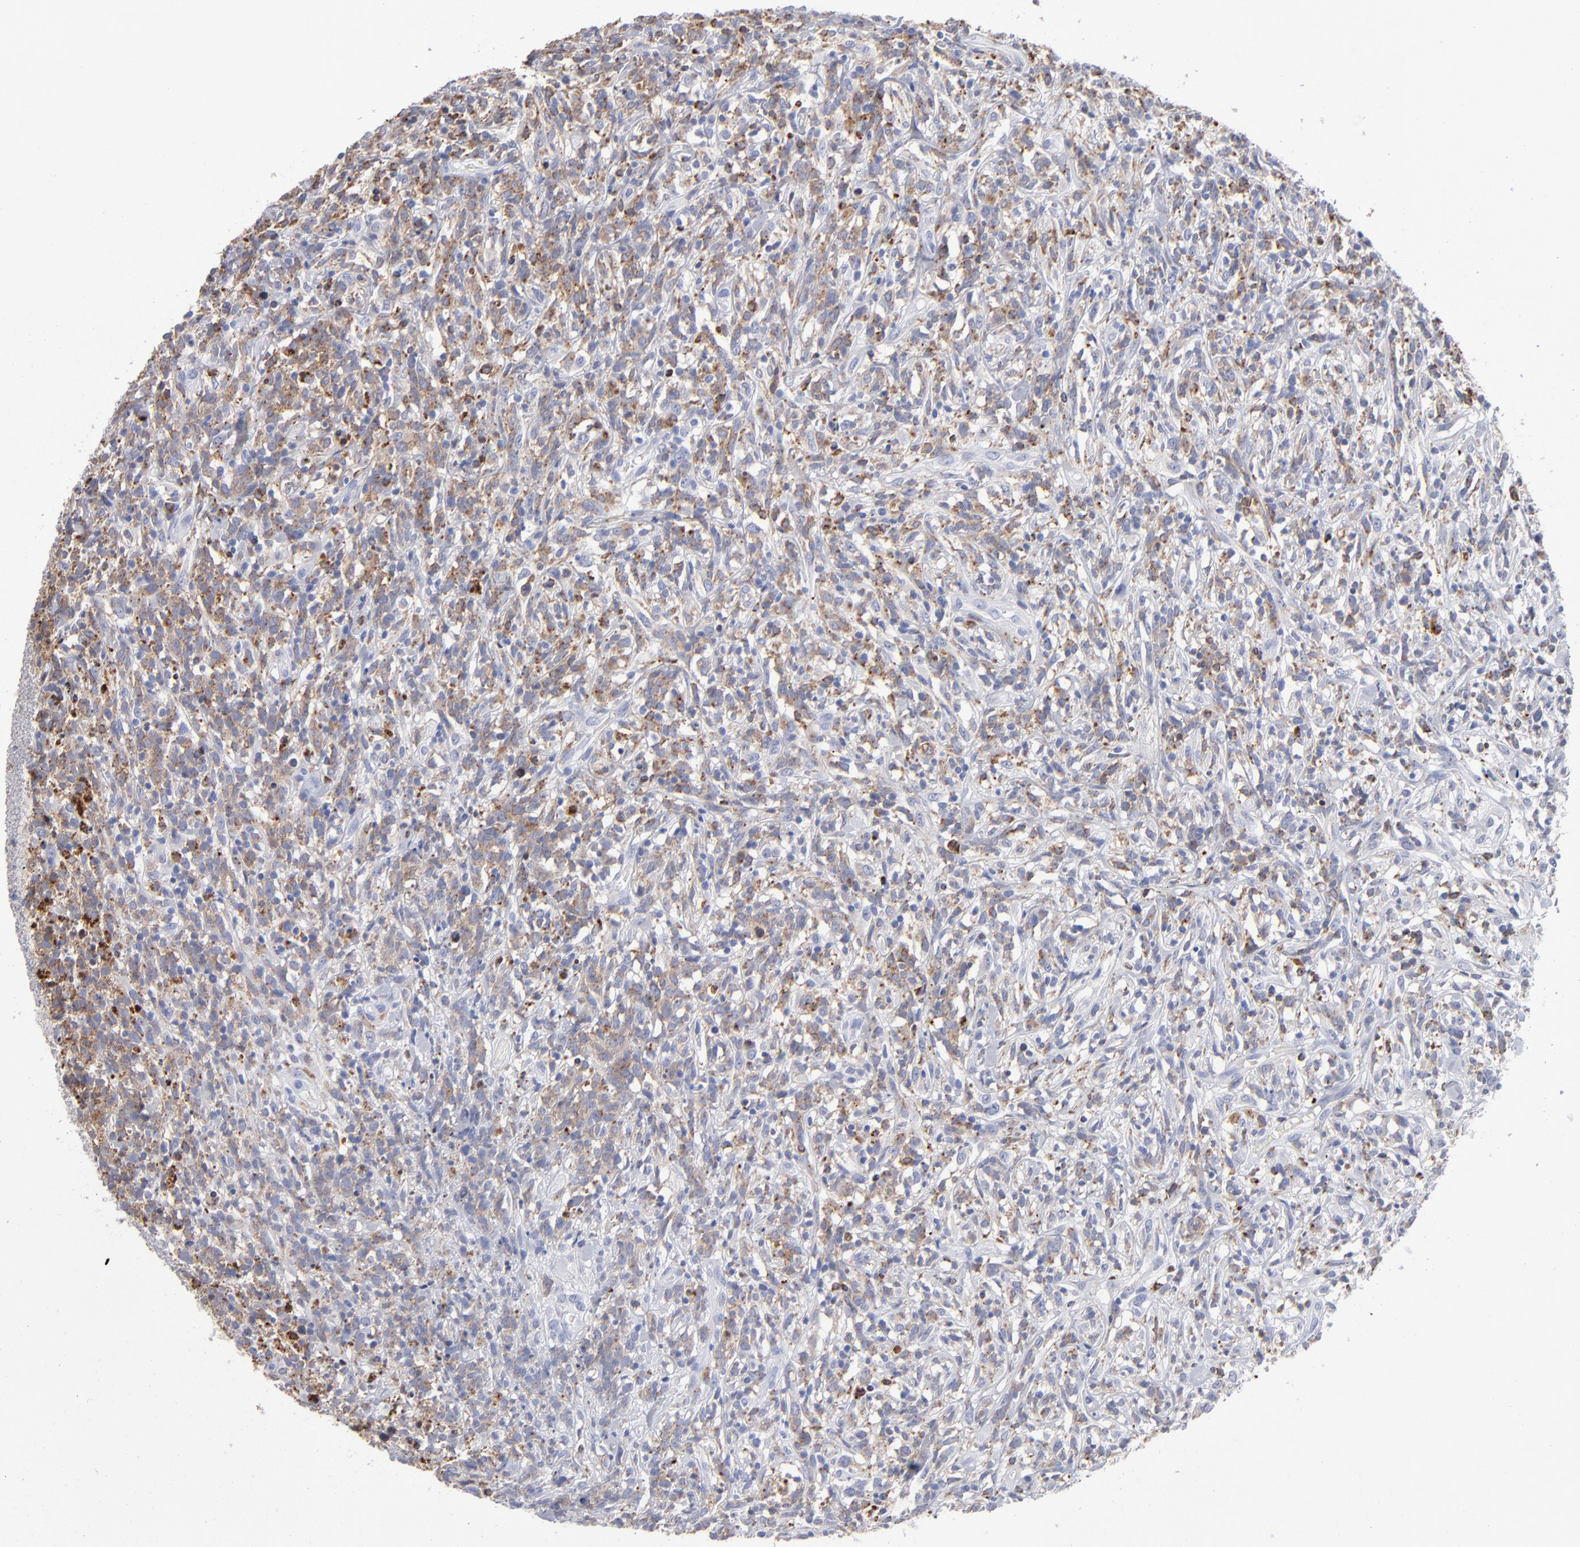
{"staining": {"intensity": "moderate", "quantity": ">75%", "location": "cytoplasmic/membranous"}, "tissue": "lymphoma", "cell_type": "Tumor cells", "image_type": "cancer", "snomed": [{"axis": "morphology", "description": "Malignant lymphoma, non-Hodgkin's type, High grade"}, {"axis": "topography", "description": "Lymph node"}], "caption": "The photomicrograph exhibits staining of high-grade malignant lymphoma, non-Hodgkin's type, revealing moderate cytoplasmic/membranous protein staining (brown color) within tumor cells.", "gene": "CD180", "patient": {"sex": "female", "age": 73}}